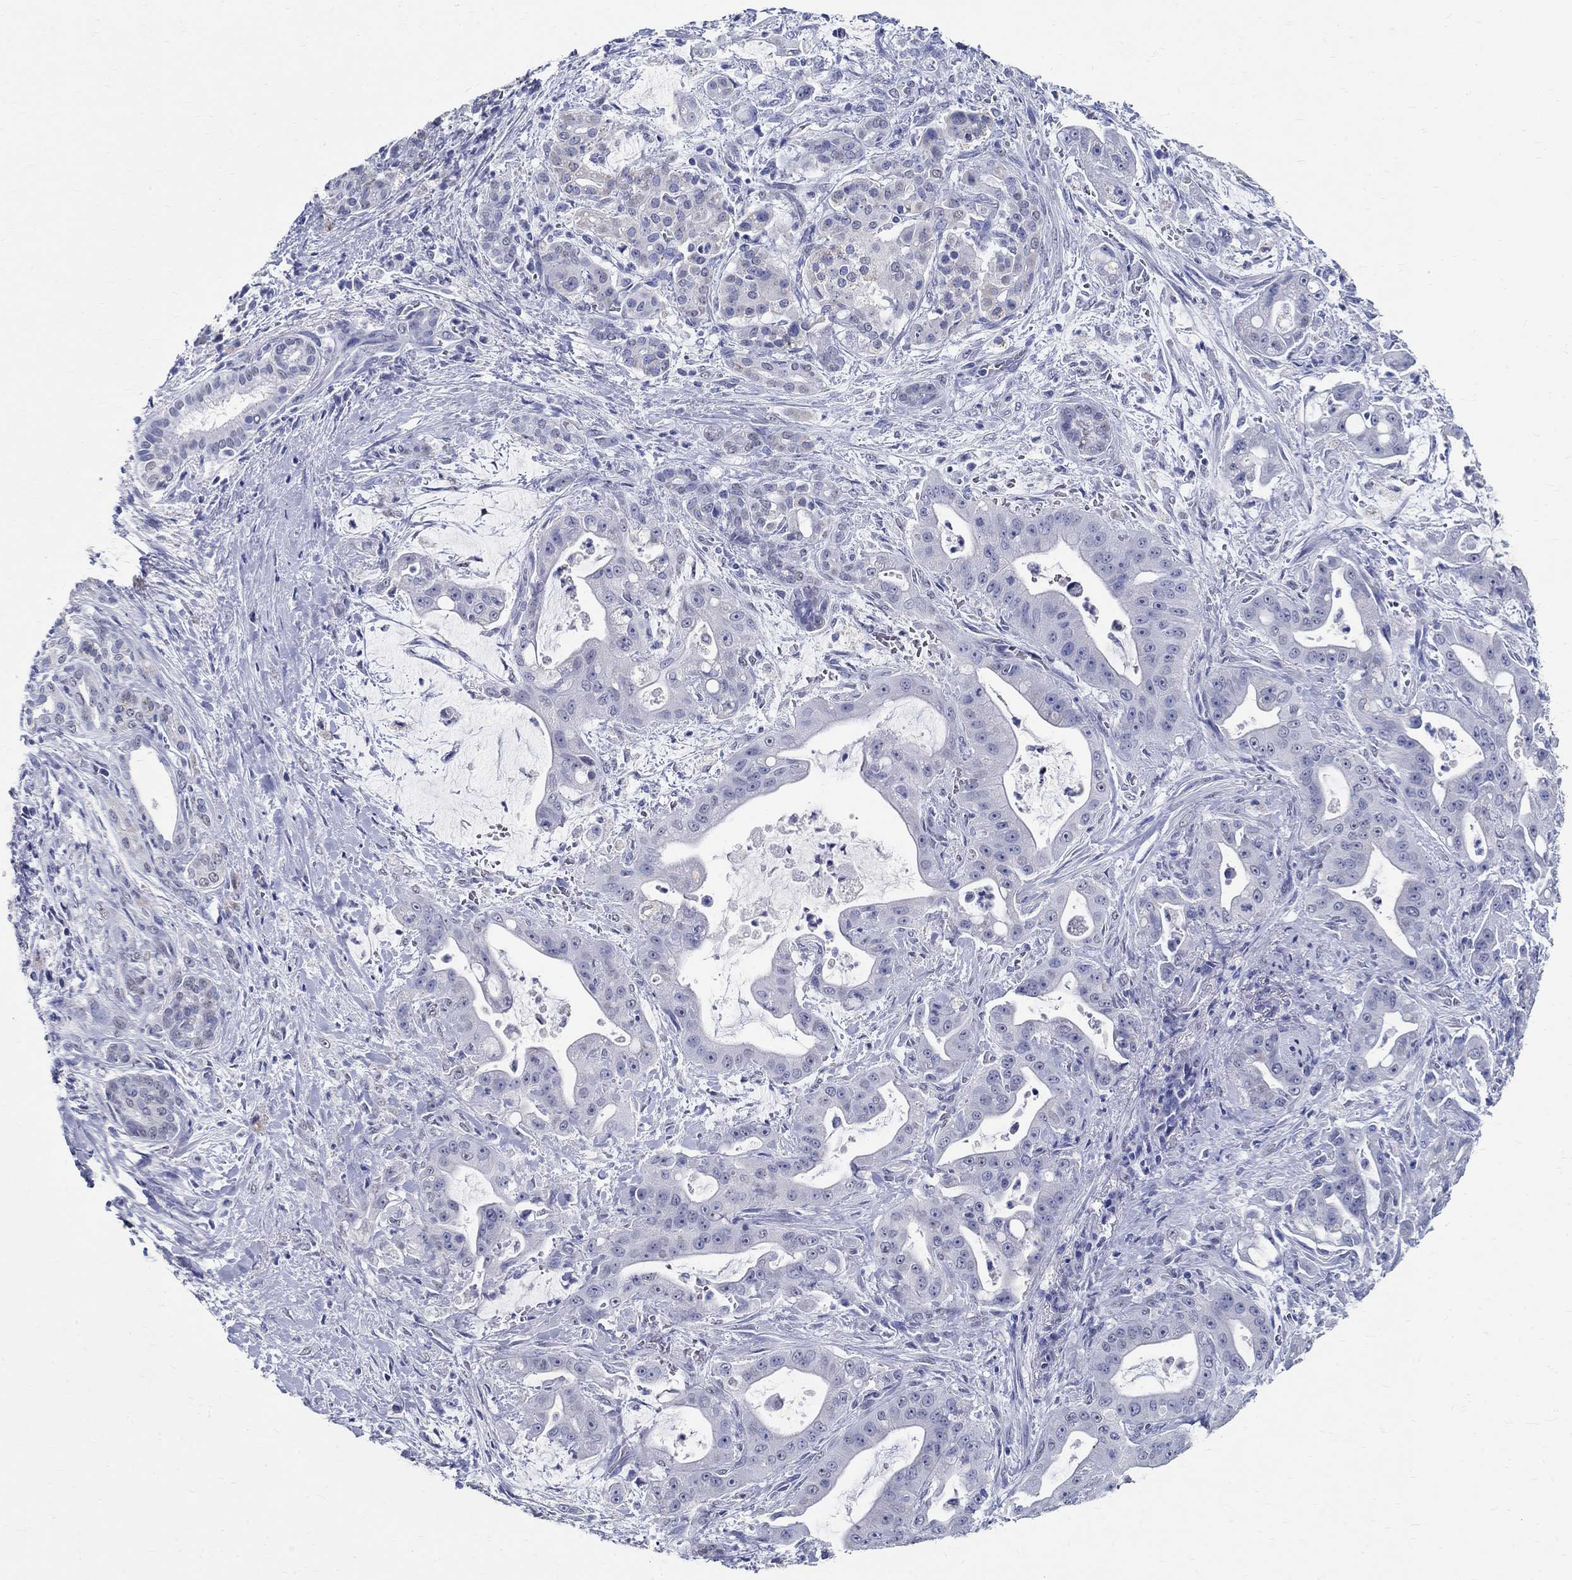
{"staining": {"intensity": "negative", "quantity": "none", "location": "none"}, "tissue": "pancreatic cancer", "cell_type": "Tumor cells", "image_type": "cancer", "snomed": [{"axis": "morphology", "description": "Normal tissue, NOS"}, {"axis": "morphology", "description": "Inflammation, NOS"}, {"axis": "morphology", "description": "Adenocarcinoma, NOS"}, {"axis": "topography", "description": "Pancreas"}], "caption": "The IHC histopathology image has no significant staining in tumor cells of adenocarcinoma (pancreatic) tissue.", "gene": "TSPAN16", "patient": {"sex": "male", "age": 57}}